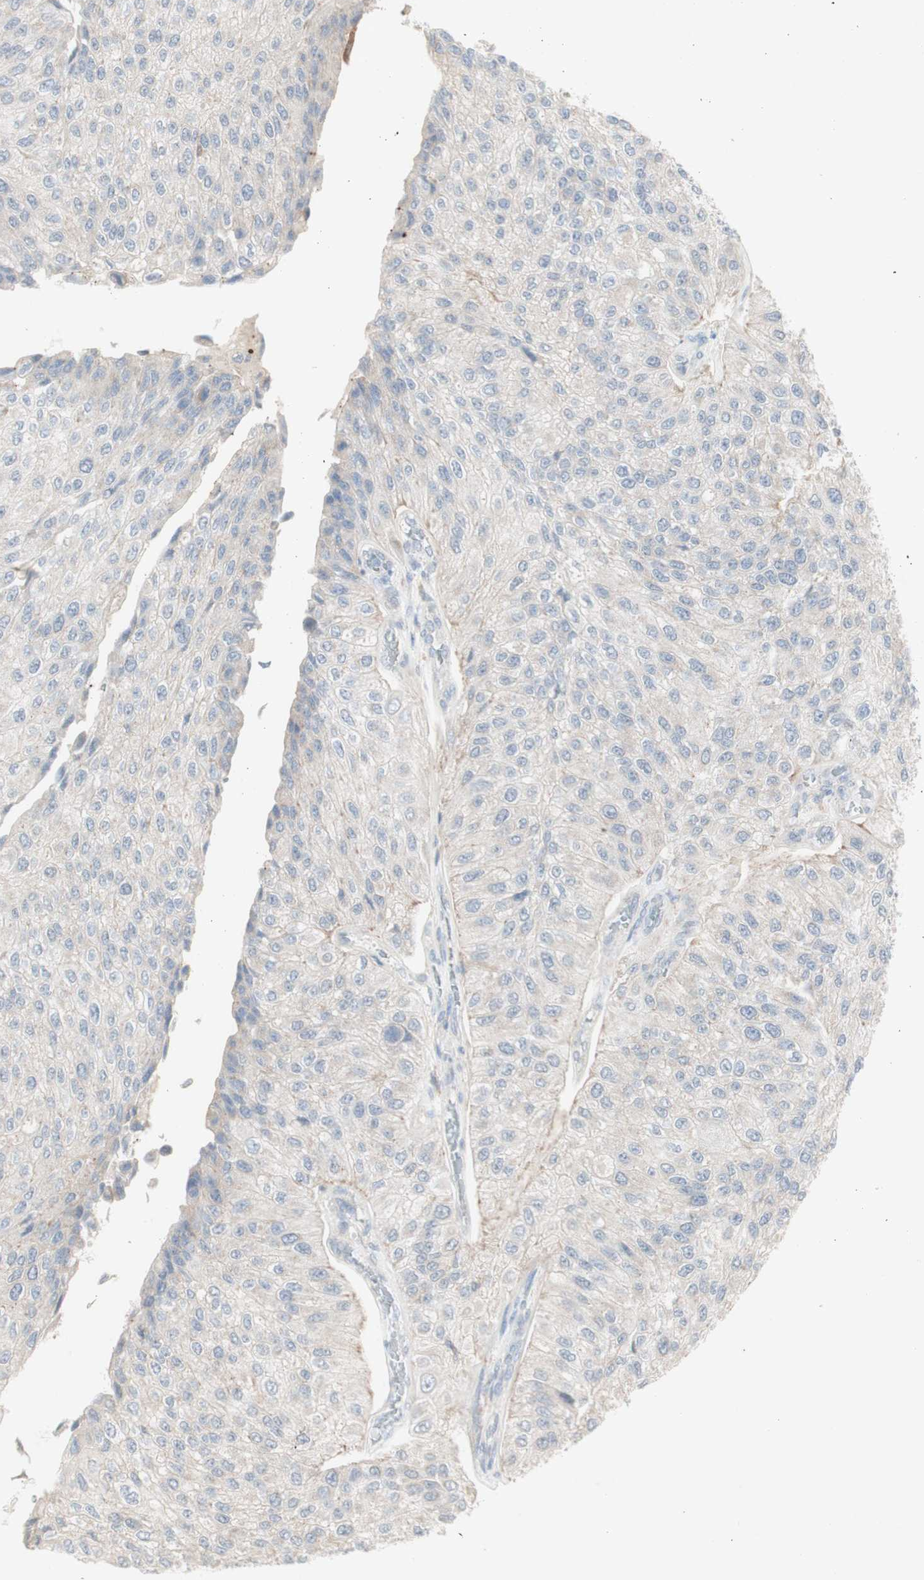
{"staining": {"intensity": "negative", "quantity": "none", "location": "none"}, "tissue": "urothelial cancer", "cell_type": "Tumor cells", "image_type": "cancer", "snomed": [{"axis": "morphology", "description": "Urothelial carcinoma, High grade"}, {"axis": "topography", "description": "Kidney"}, {"axis": "topography", "description": "Urinary bladder"}], "caption": "Immunohistochemistry photomicrograph of human urothelial cancer stained for a protein (brown), which exhibits no staining in tumor cells.", "gene": "ATP6V1B1", "patient": {"sex": "male", "age": 77}}